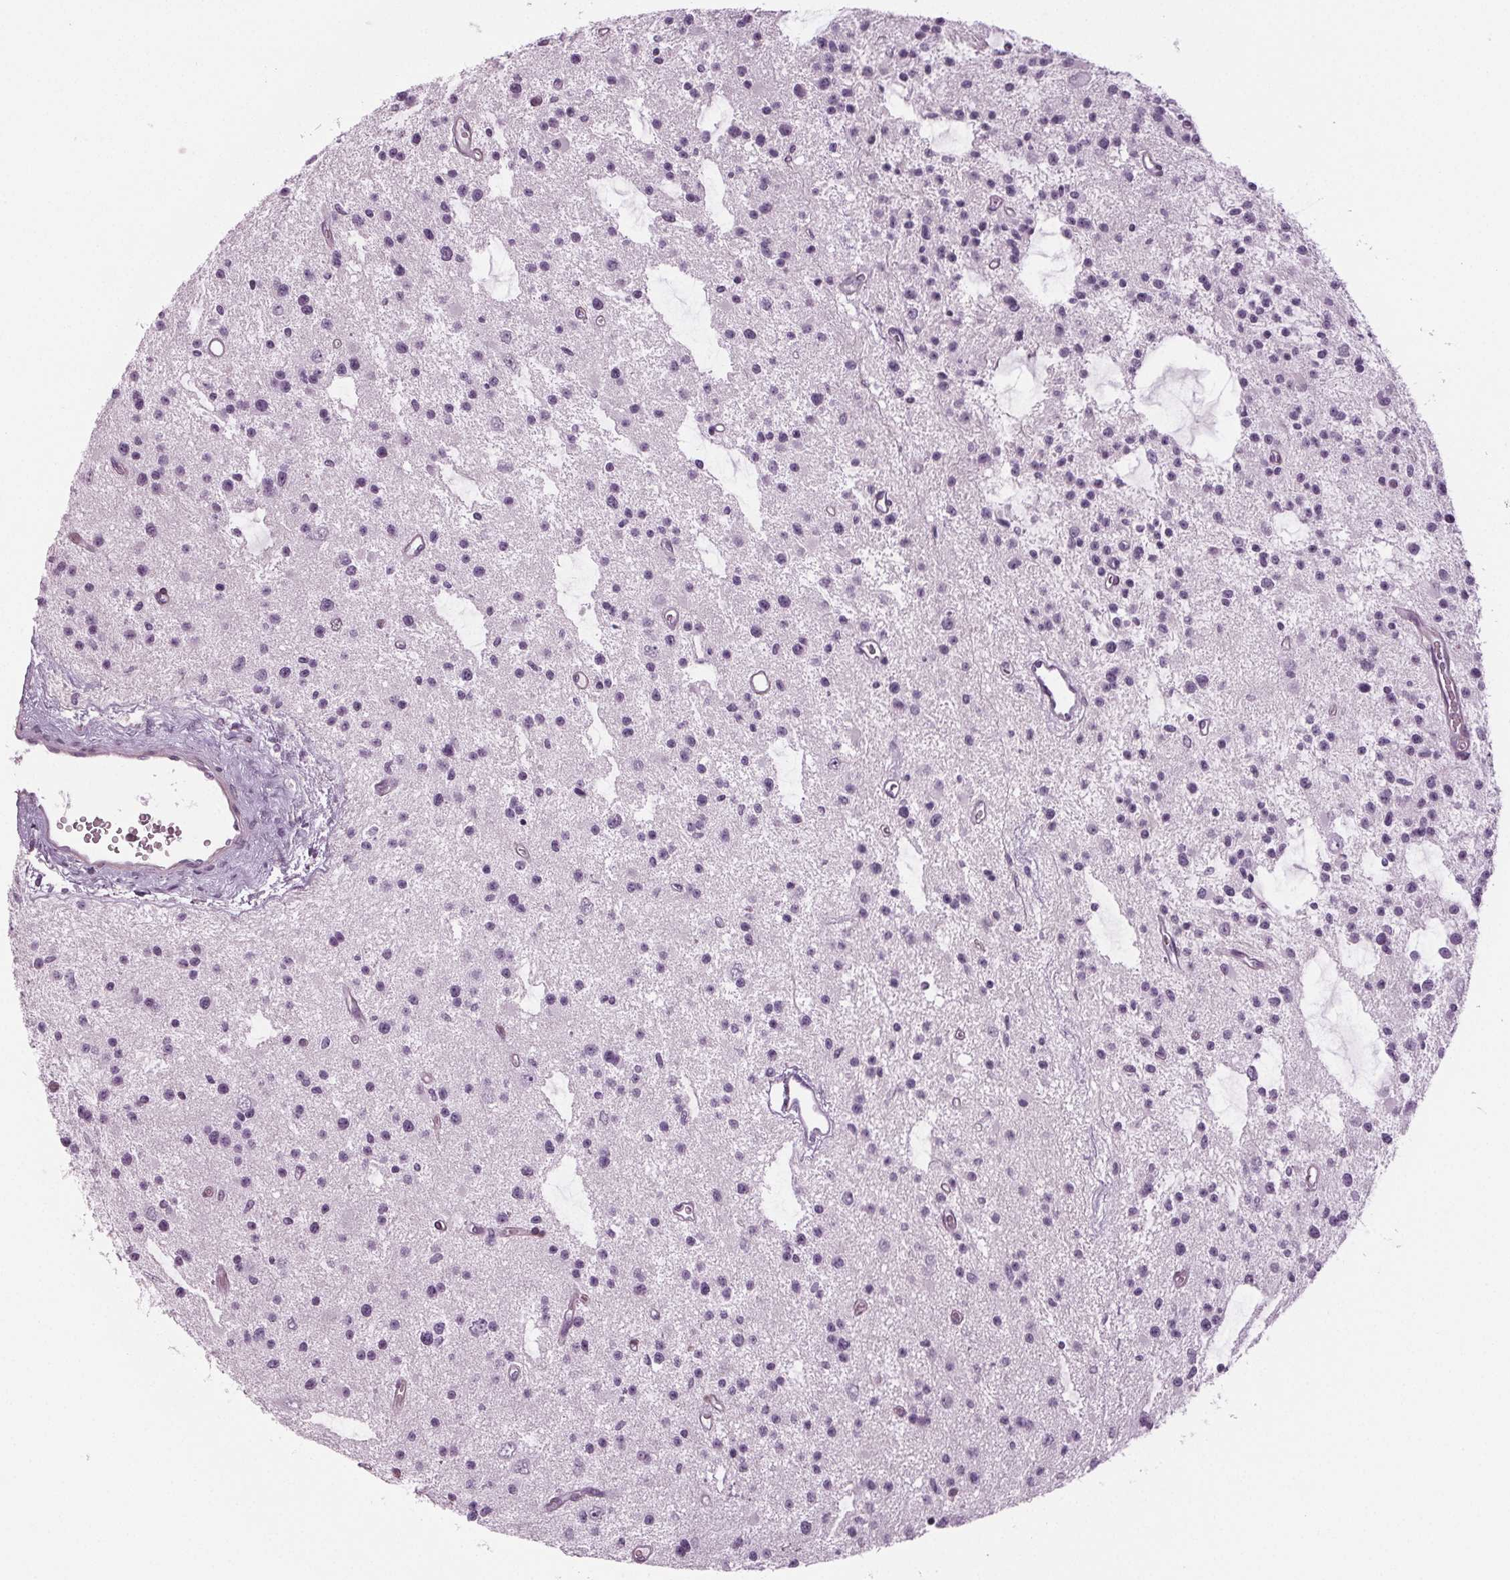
{"staining": {"intensity": "negative", "quantity": "none", "location": "none"}, "tissue": "glioma", "cell_type": "Tumor cells", "image_type": "cancer", "snomed": [{"axis": "morphology", "description": "Glioma, malignant, Low grade"}, {"axis": "topography", "description": "Brain"}], "caption": "Glioma stained for a protein using IHC demonstrates no positivity tumor cells.", "gene": "BHLHE22", "patient": {"sex": "male", "age": 43}}